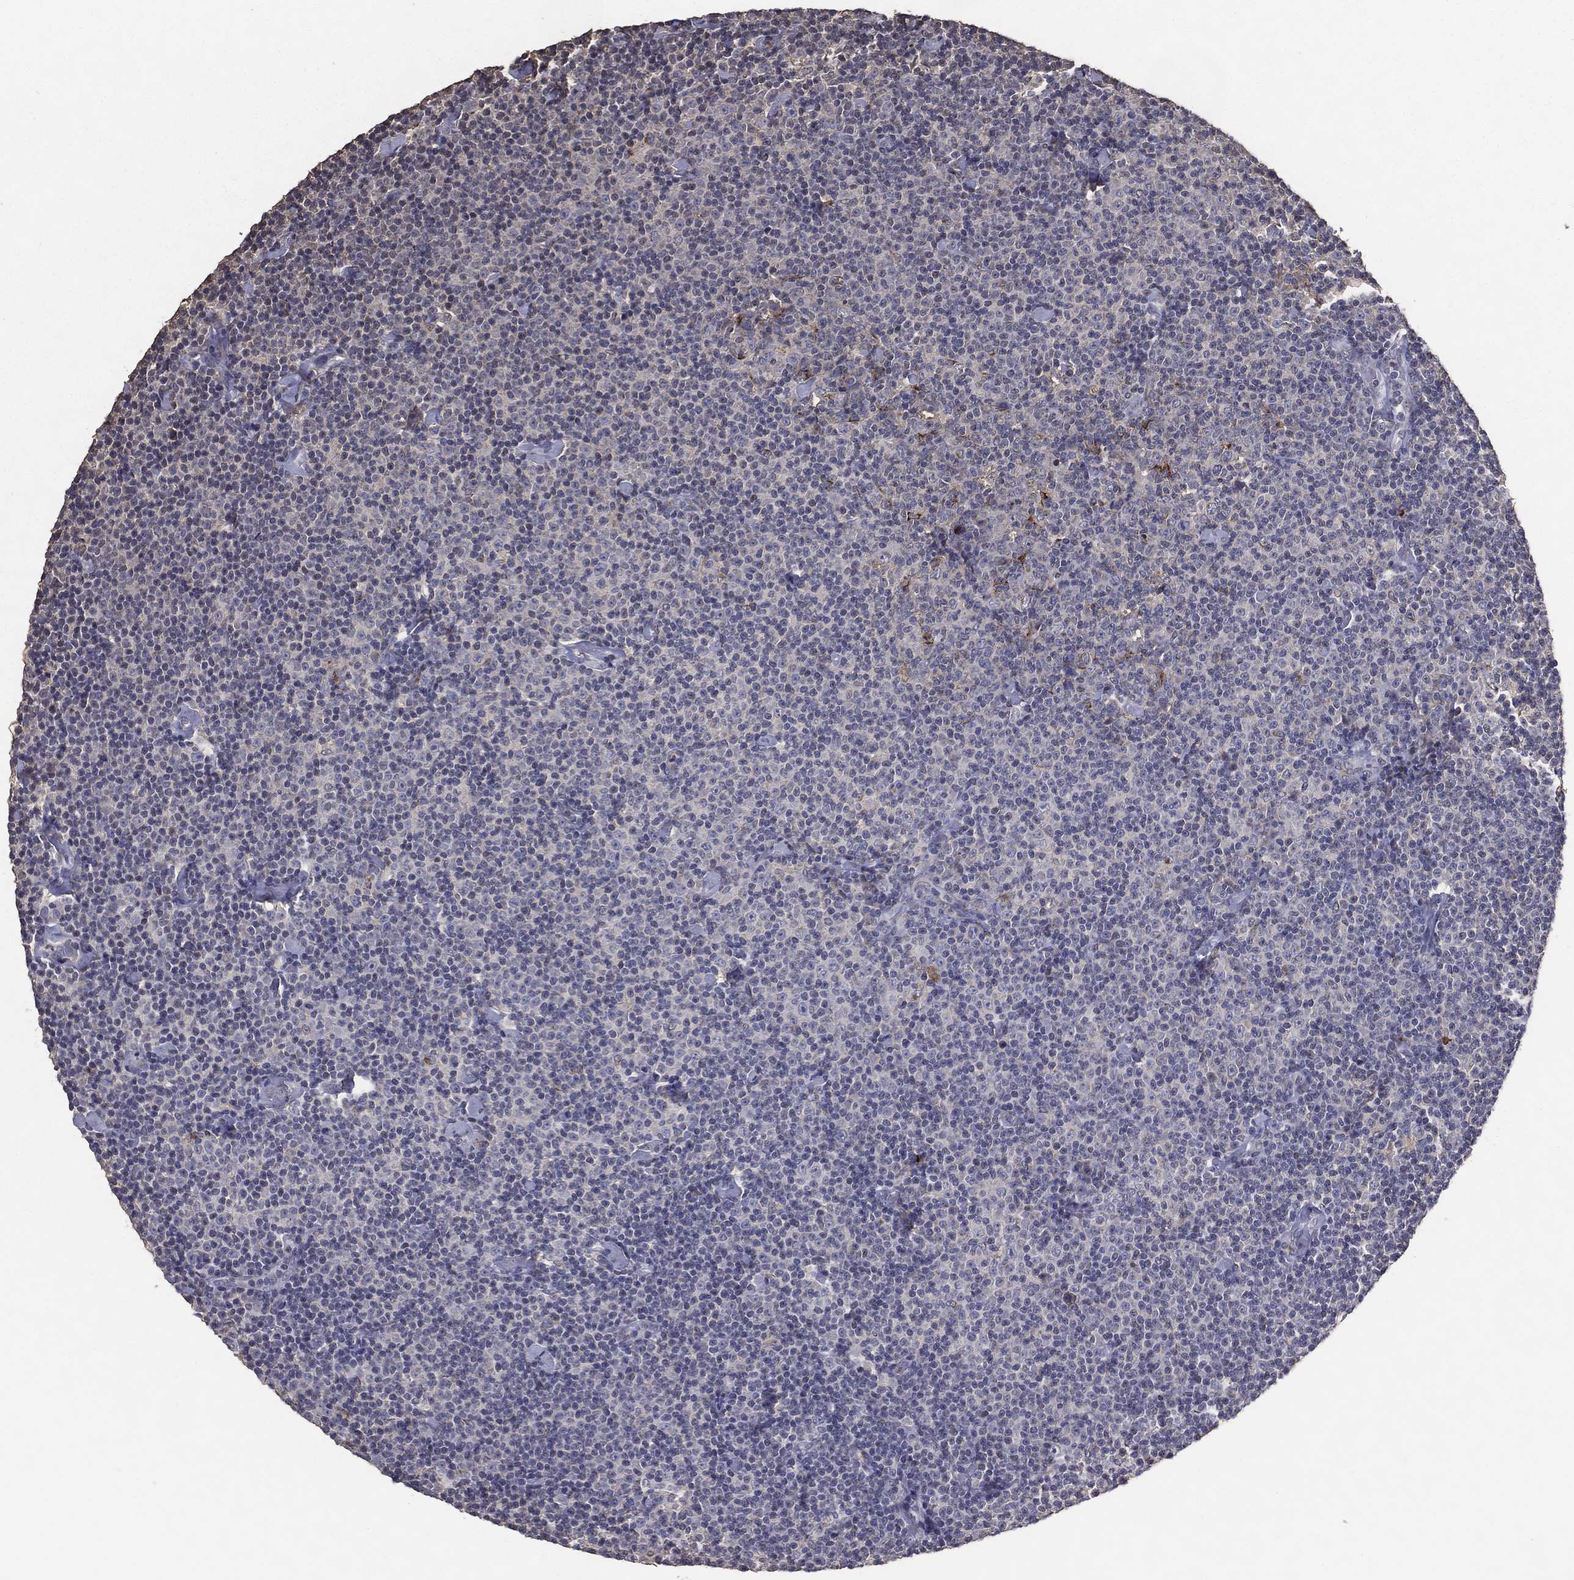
{"staining": {"intensity": "negative", "quantity": "none", "location": "none"}, "tissue": "lymphoma", "cell_type": "Tumor cells", "image_type": "cancer", "snomed": [{"axis": "morphology", "description": "Malignant lymphoma, non-Hodgkin's type, Low grade"}, {"axis": "topography", "description": "Lymph node"}], "caption": "High magnification brightfield microscopy of lymphoma stained with DAB (3,3'-diaminobenzidine) (brown) and counterstained with hematoxylin (blue): tumor cells show no significant expression. (DAB (3,3'-diaminobenzidine) immunohistochemistry with hematoxylin counter stain).", "gene": "GPR183", "patient": {"sex": "male", "age": 81}}